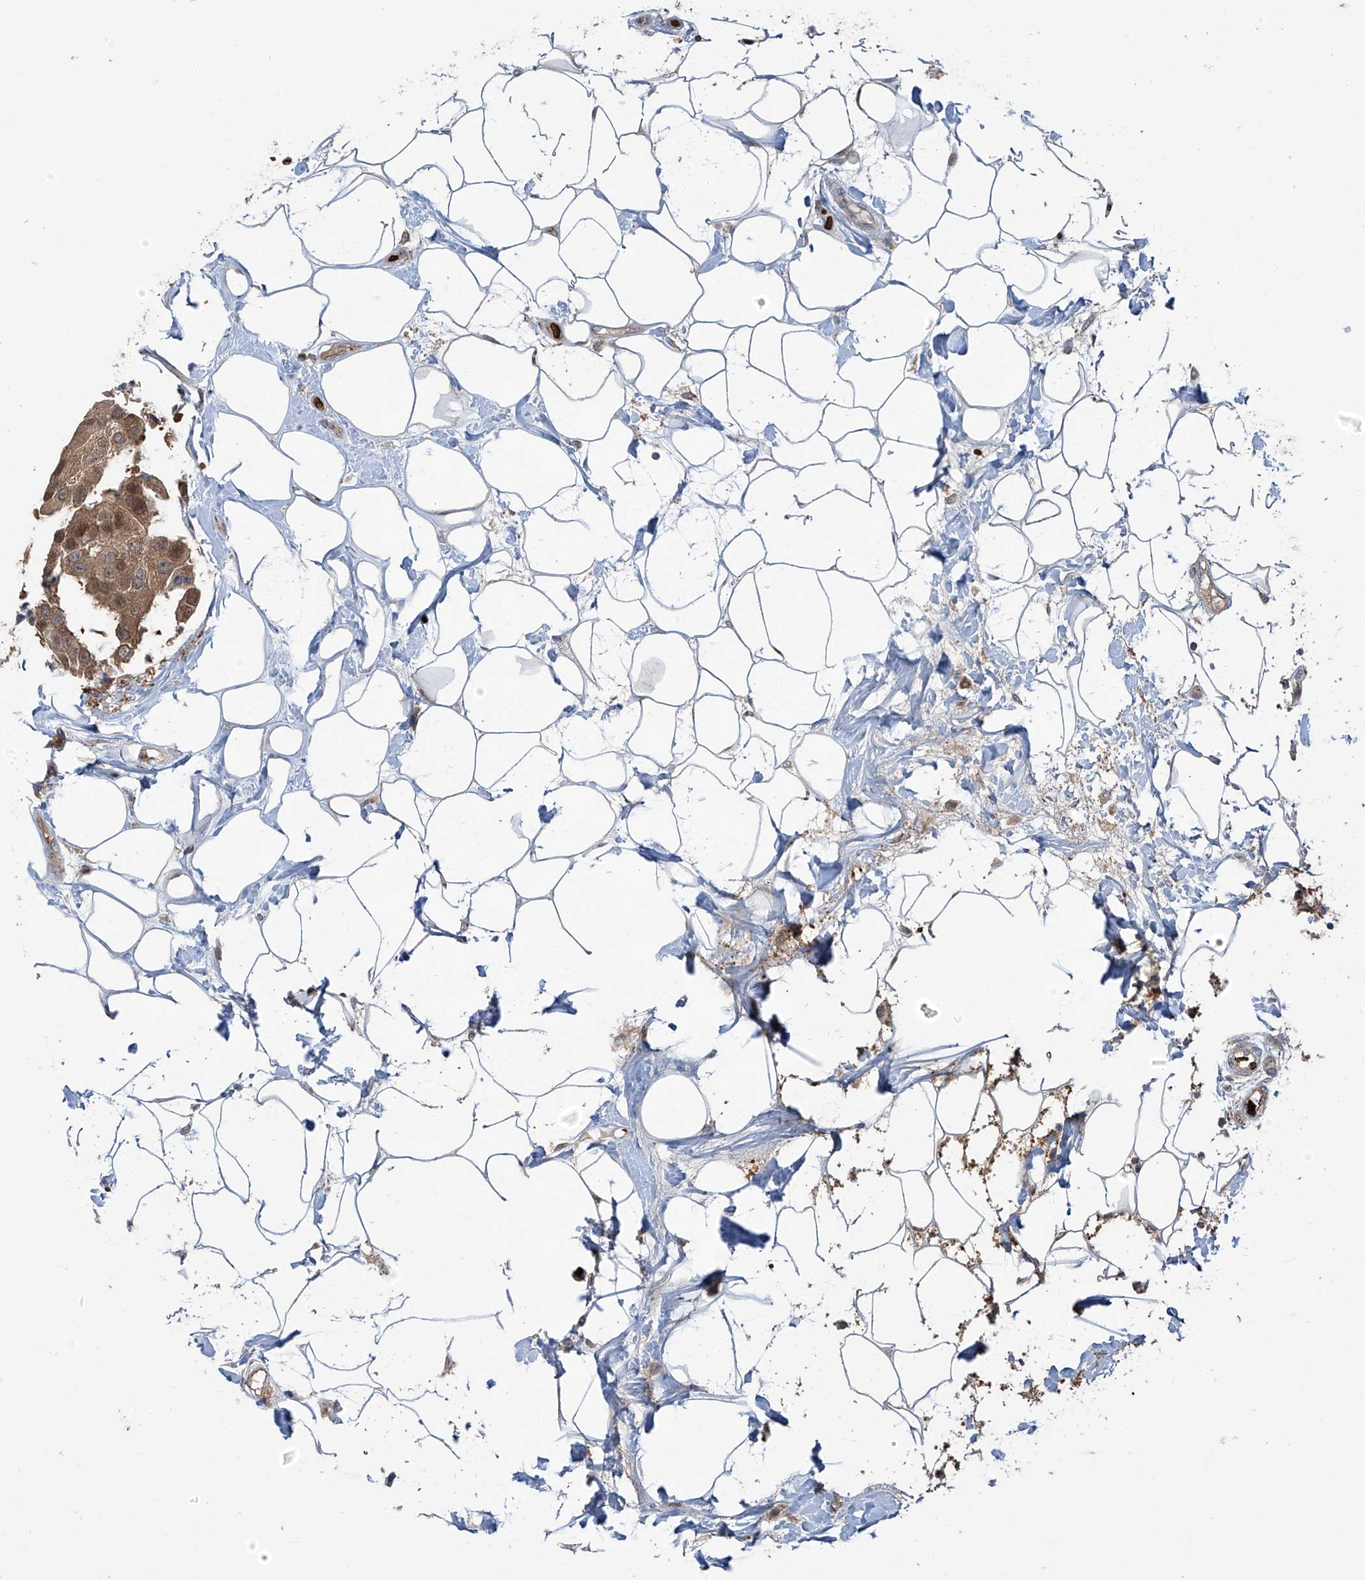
{"staining": {"intensity": "moderate", "quantity": ">75%", "location": "cytoplasmic/membranous"}, "tissue": "breast cancer", "cell_type": "Tumor cells", "image_type": "cancer", "snomed": [{"axis": "morphology", "description": "Normal tissue, NOS"}, {"axis": "morphology", "description": "Duct carcinoma"}, {"axis": "topography", "description": "Breast"}], "caption": "Breast cancer (intraductal carcinoma) tissue displays moderate cytoplasmic/membranous expression in approximately >75% of tumor cells", "gene": "ZDHHC9", "patient": {"sex": "female", "age": 39}}